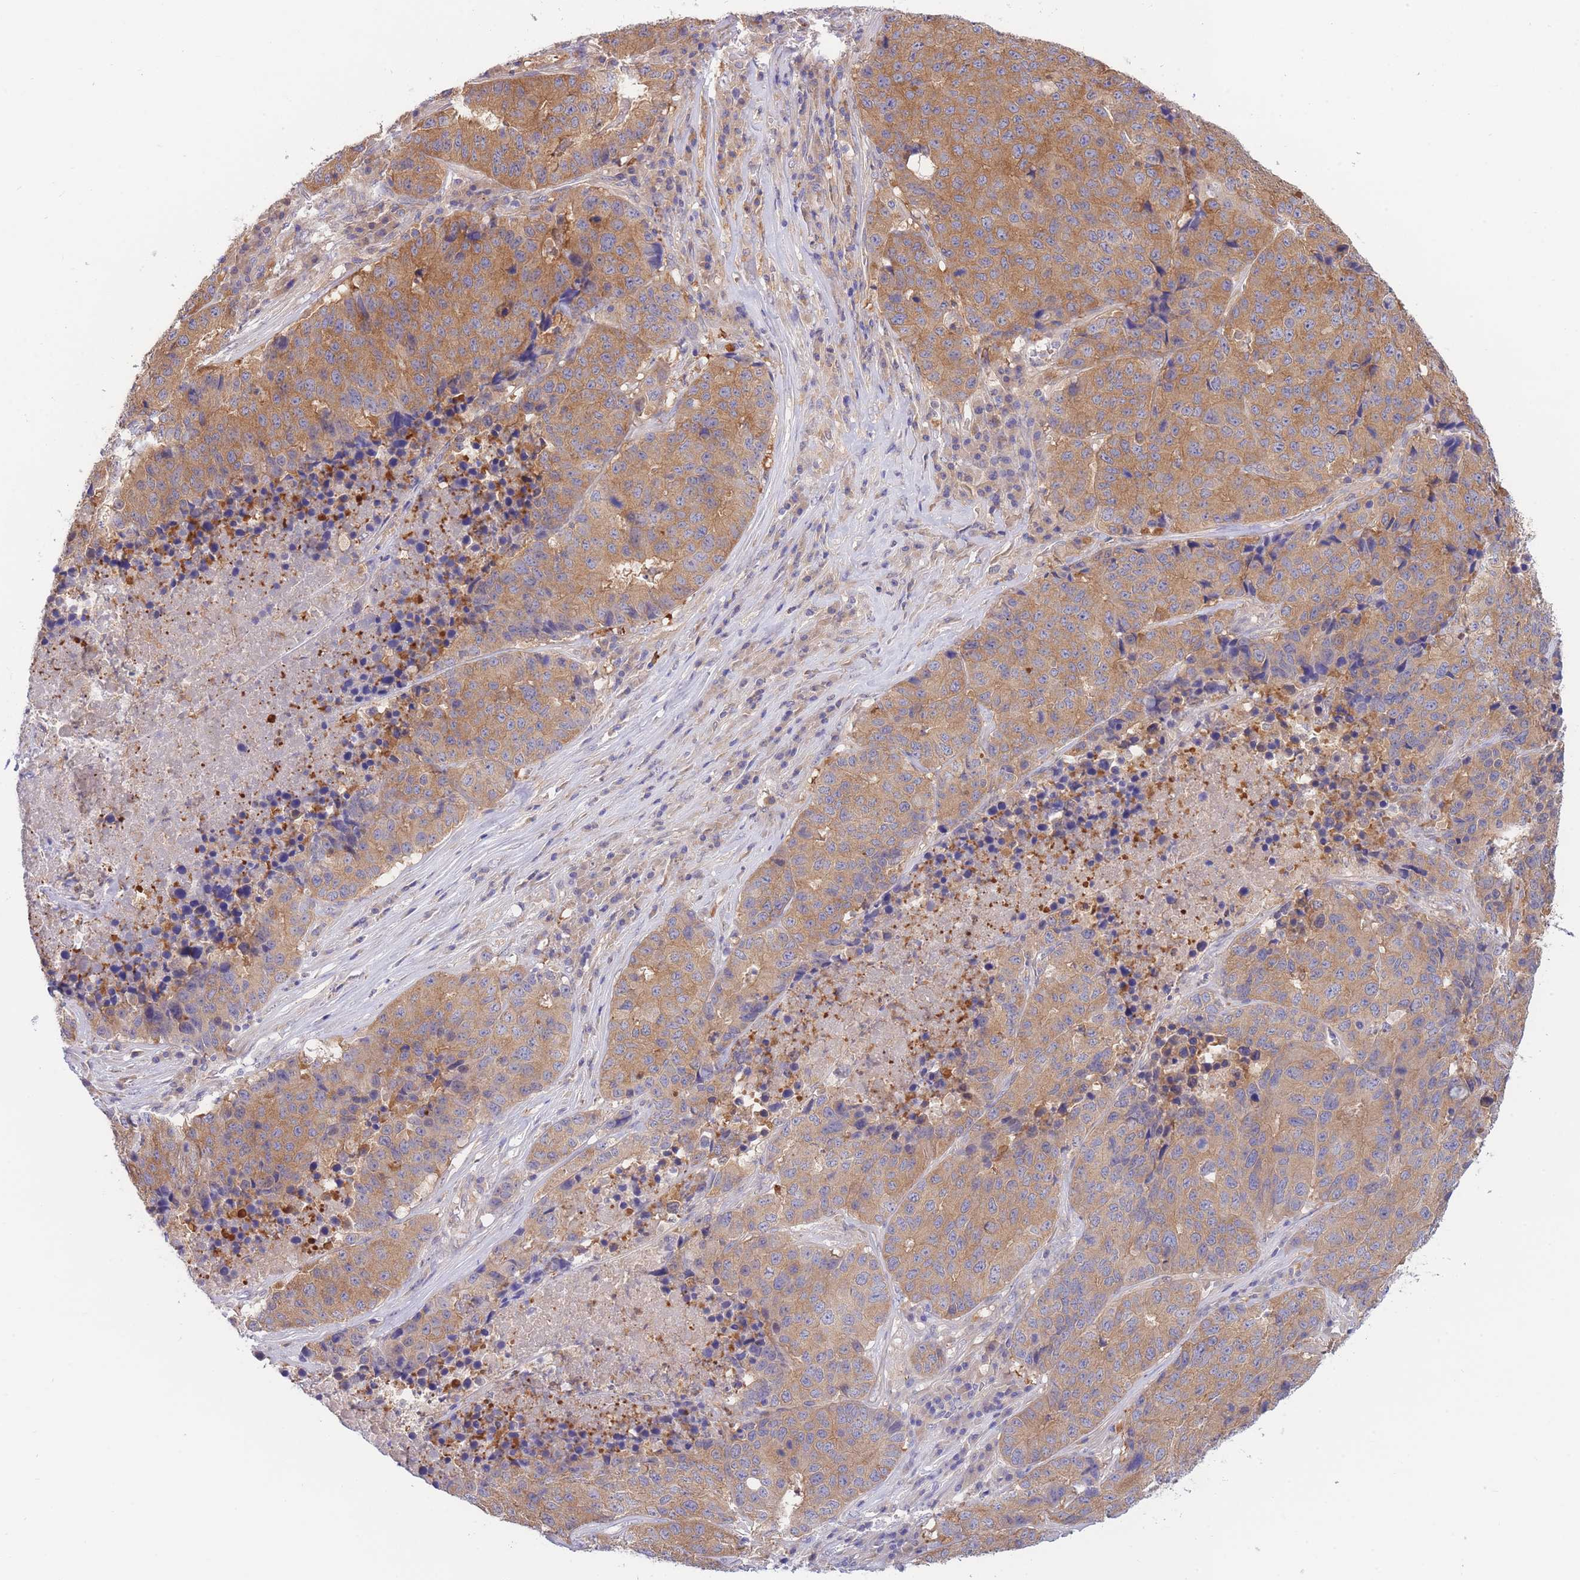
{"staining": {"intensity": "moderate", "quantity": ">75%", "location": "cytoplasmic/membranous"}, "tissue": "stomach cancer", "cell_type": "Tumor cells", "image_type": "cancer", "snomed": [{"axis": "morphology", "description": "Adenocarcinoma, NOS"}, {"axis": "topography", "description": "Stomach"}], "caption": "A photomicrograph of human stomach cancer (adenocarcinoma) stained for a protein demonstrates moderate cytoplasmic/membranous brown staining in tumor cells.", "gene": "NAMPT", "patient": {"sex": "male", "age": 71}}